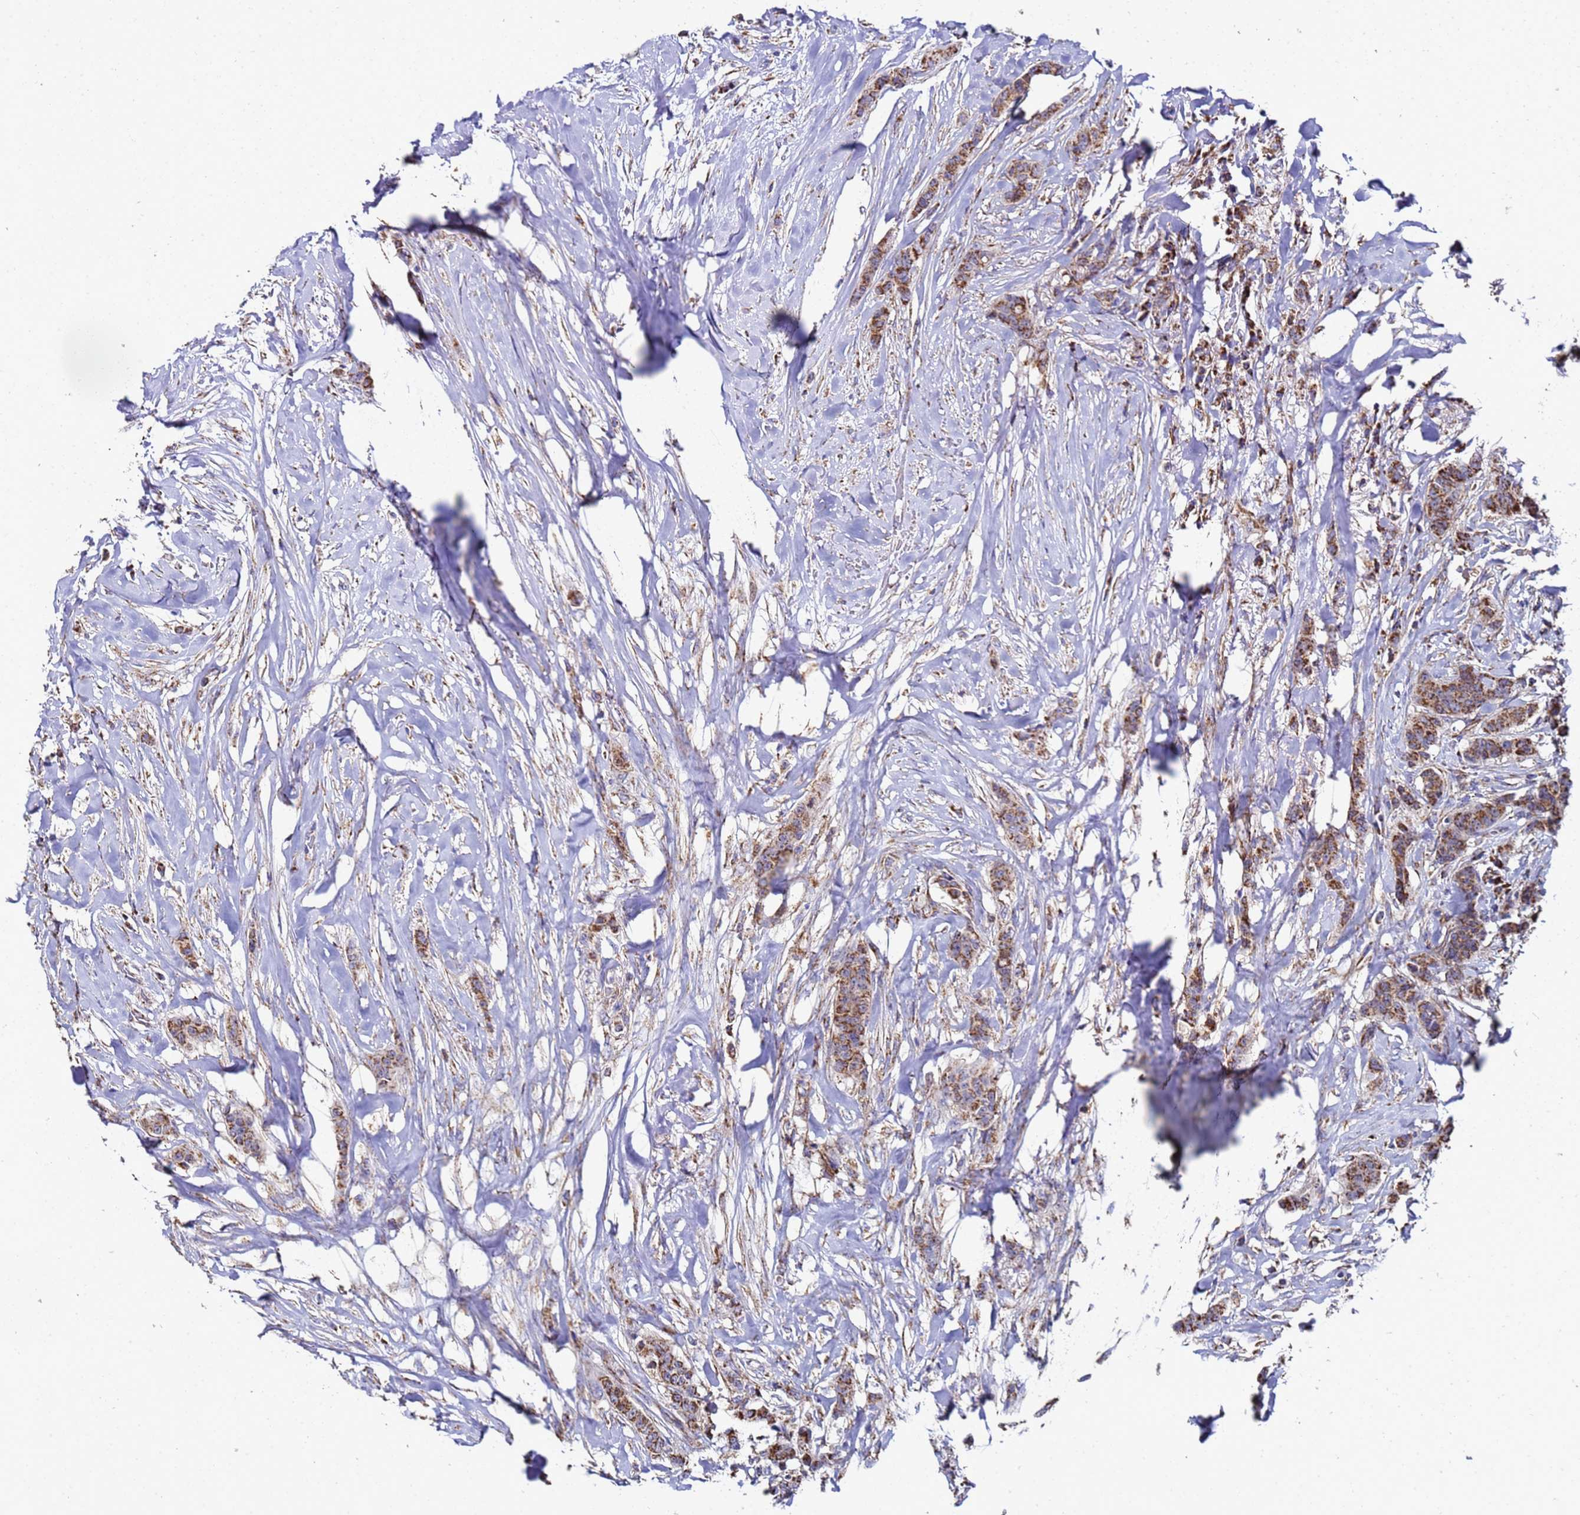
{"staining": {"intensity": "strong", "quantity": ">75%", "location": "cytoplasmic/membranous"}, "tissue": "breast cancer", "cell_type": "Tumor cells", "image_type": "cancer", "snomed": [{"axis": "morphology", "description": "Duct carcinoma"}, {"axis": "topography", "description": "Breast"}], "caption": "Human breast cancer stained with a protein marker reveals strong staining in tumor cells.", "gene": "MRPS12", "patient": {"sex": "female", "age": 40}}